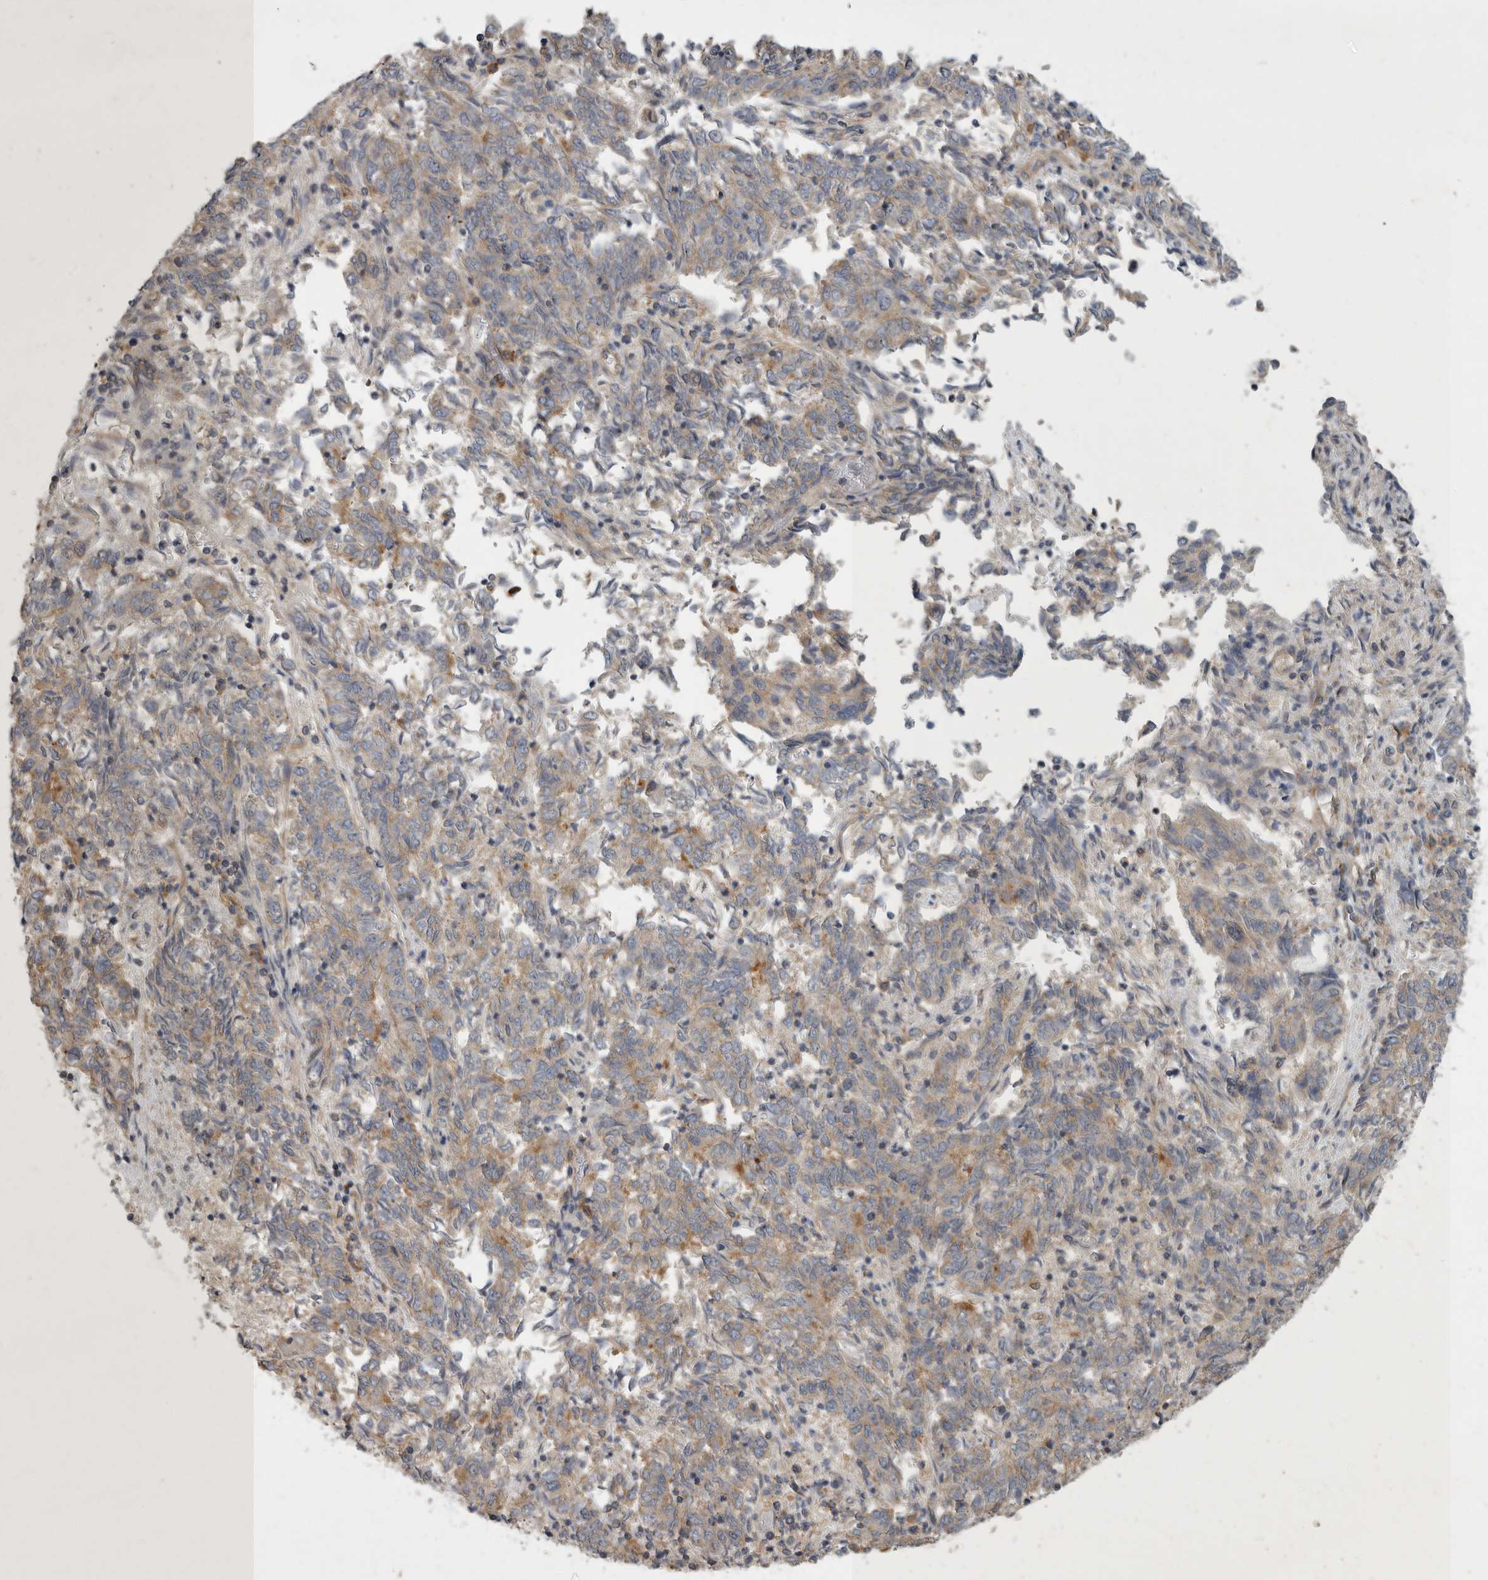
{"staining": {"intensity": "moderate", "quantity": "<25%", "location": "cytoplasmic/membranous"}, "tissue": "endometrial cancer", "cell_type": "Tumor cells", "image_type": "cancer", "snomed": [{"axis": "morphology", "description": "Adenocarcinoma, NOS"}, {"axis": "topography", "description": "Endometrium"}], "caption": "Immunohistochemistry (IHC) of human adenocarcinoma (endometrial) shows low levels of moderate cytoplasmic/membranous expression in about <25% of tumor cells. Using DAB (brown) and hematoxylin (blue) stains, captured at high magnification using brightfield microscopy.", "gene": "MLPH", "patient": {"sex": "female", "age": 80}}